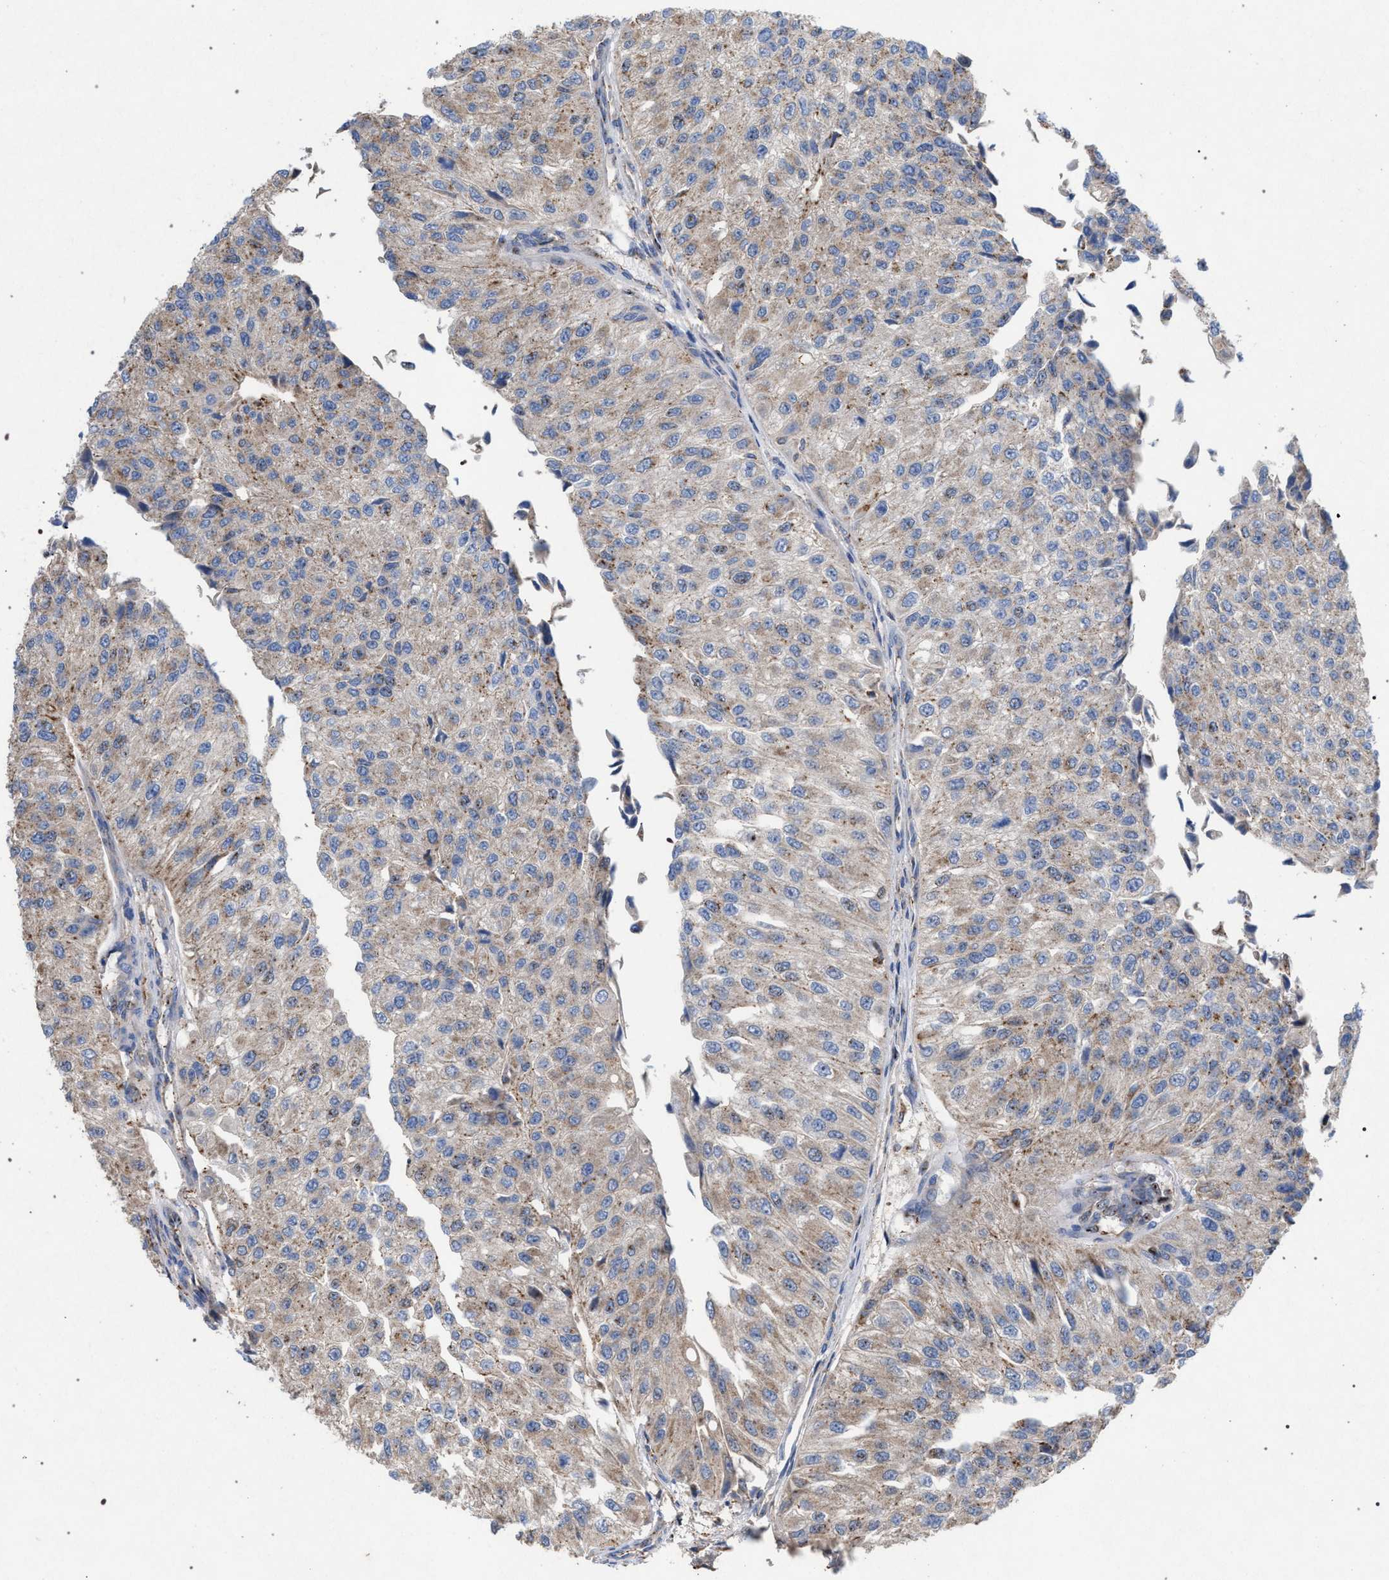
{"staining": {"intensity": "weak", "quantity": "25%-75%", "location": "cytoplasmic/membranous"}, "tissue": "urothelial cancer", "cell_type": "Tumor cells", "image_type": "cancer", "snomed": [{"axis": "morphology", "description": "Urothelial carcinoma, High grade"}, {"axis": "topography", "description": "Kidney"}, {"axis": "topography", "description": "Urinary bladder"}], "caption": "High-magnification brightfield microscopy of urothelial cancer stained with DAB (3,3'-diaminobenzidine) (brown) and counterstained with hematoxylin (blue). tumor cells exhibit weak cytoplasmic/membranous expression is seen in about25%-75% of cells.", "gene": "VPS13A", "patient": {"sex": "male", "age": 77}}